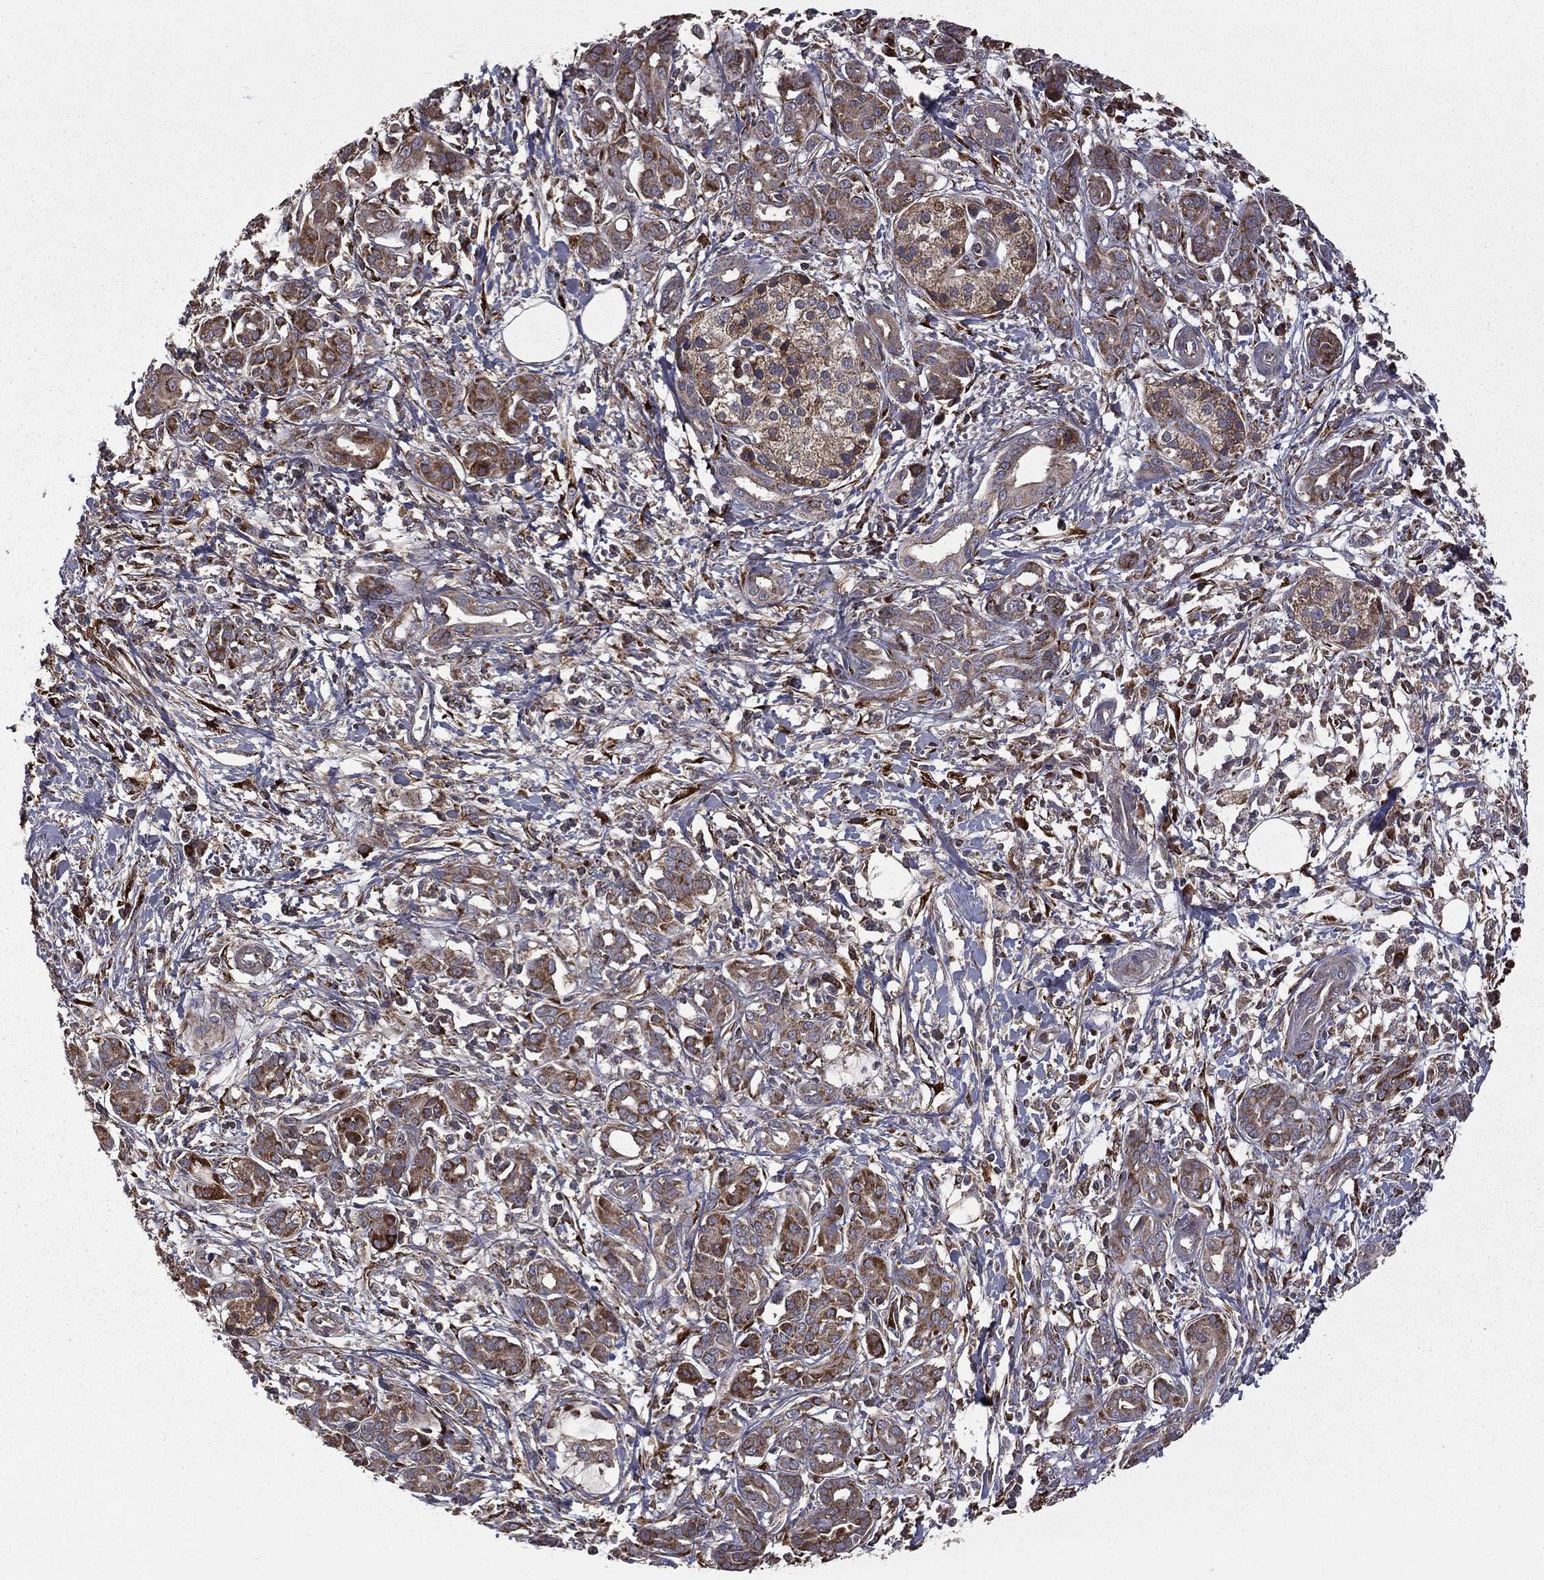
{"staining": {"intensity": "moderate", "quantity": ">75%", "location": "cytoplasmic/membranous"}, "tissue": "pancreatic cancer", "cell_type": "Tumor cells", "image_type": "cancer", "snomed": [{"axis": "morphology", "description": "Adenocarcinoma, NOS"}, {"axis": "topography", "description": "Pancreas"}], "caption": "Protein expression by immunohistochemistry displays moderate cytoplasmic/membranous expression in about >75% of tumor cells in pancreatic cancer.", "gene": "OLFML1", "patient": {"sex": "male", "age": 72}}